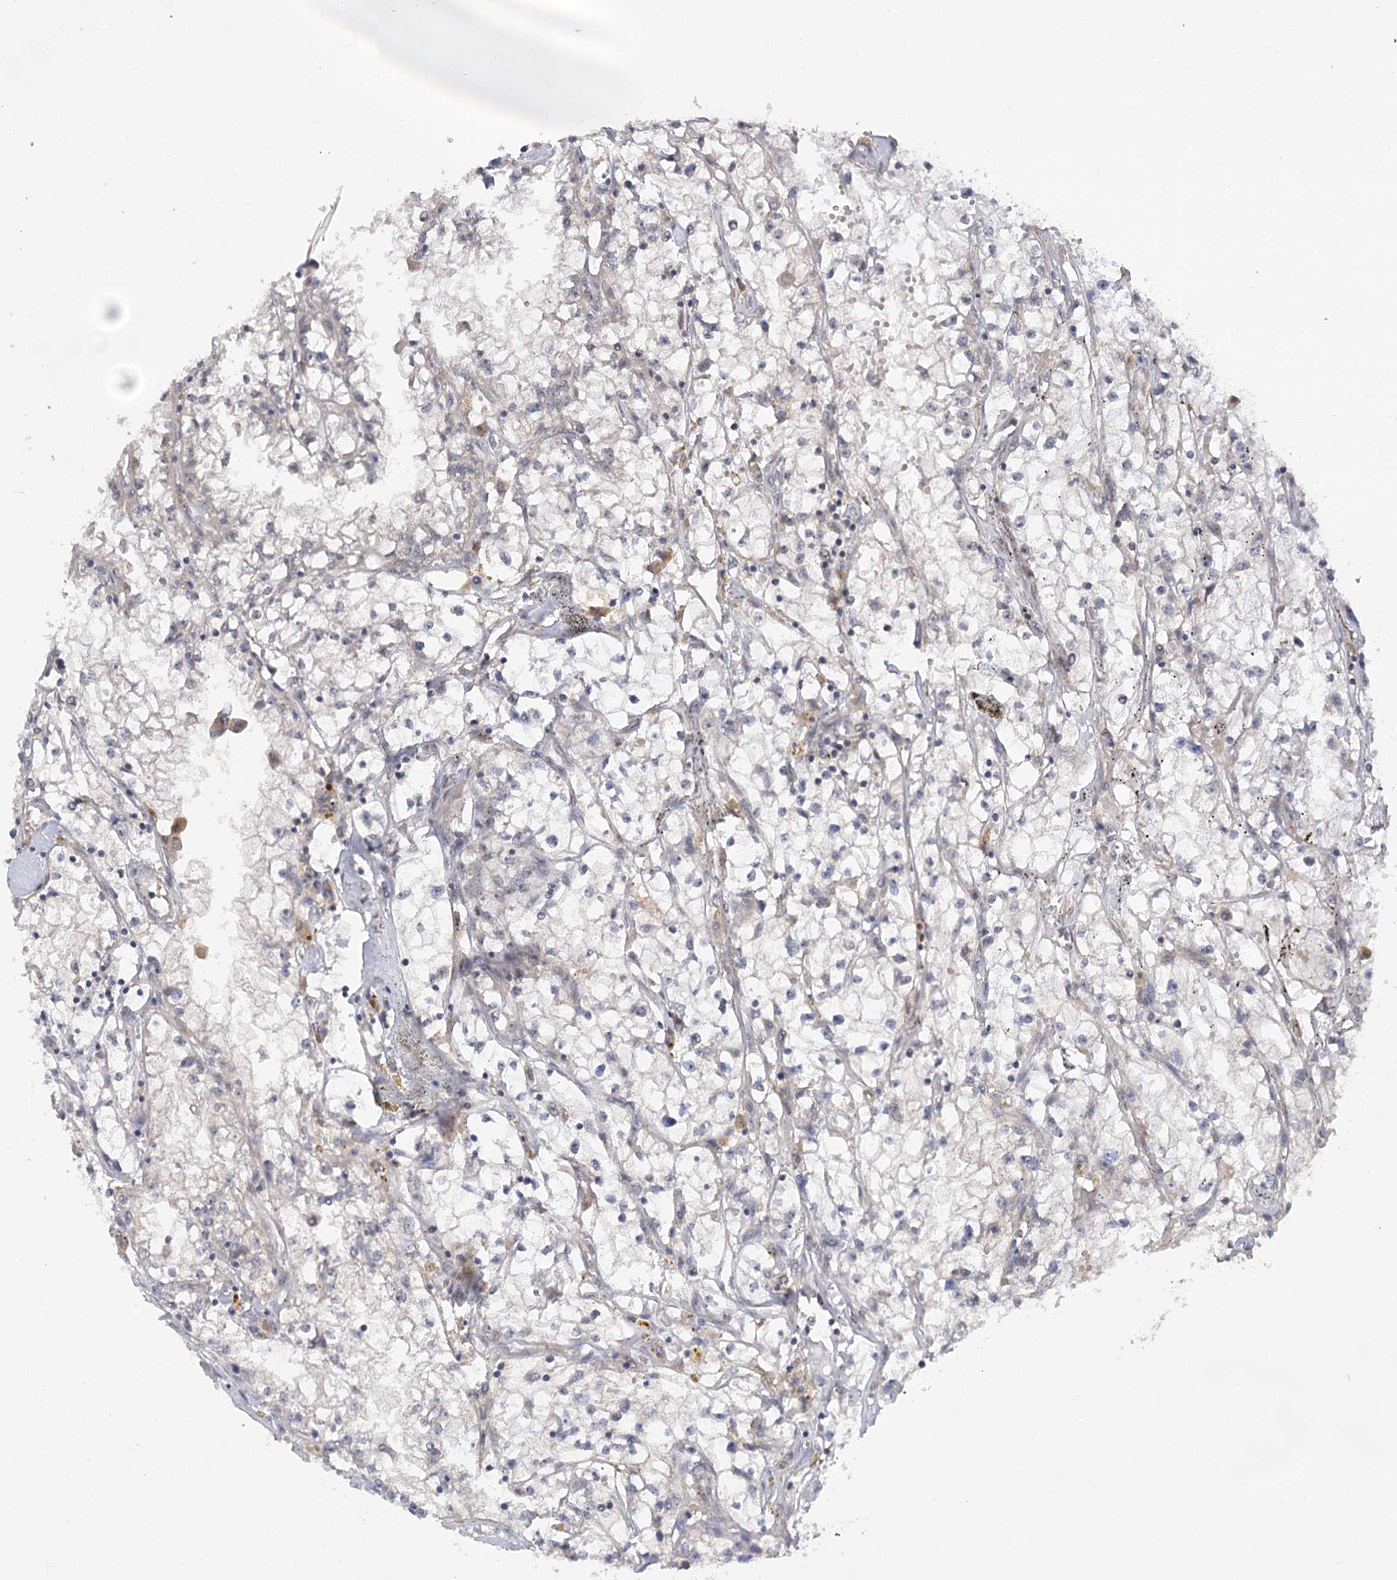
{"staining": {"intensity": "weak", "quantity": "<25%", "location": "cytoplasmic/membranous"}, "tissue": "renal cancer", "cell_type": "Tumor cells", "image_type": "cancer", "snomed": [{"axis": "morphology", "description": "Adenocarcinoma, NOS"}, {"axis": "topography", "description": "Kidney"}], "caption": "An immunohistochemistry micrograph of adenocarcinoma (renal) is shown. There is no staining in tumor cells of adenocarcinoma (renal).", "gene": "TENM2", "patient": {"sex": "male", "age": 56}}